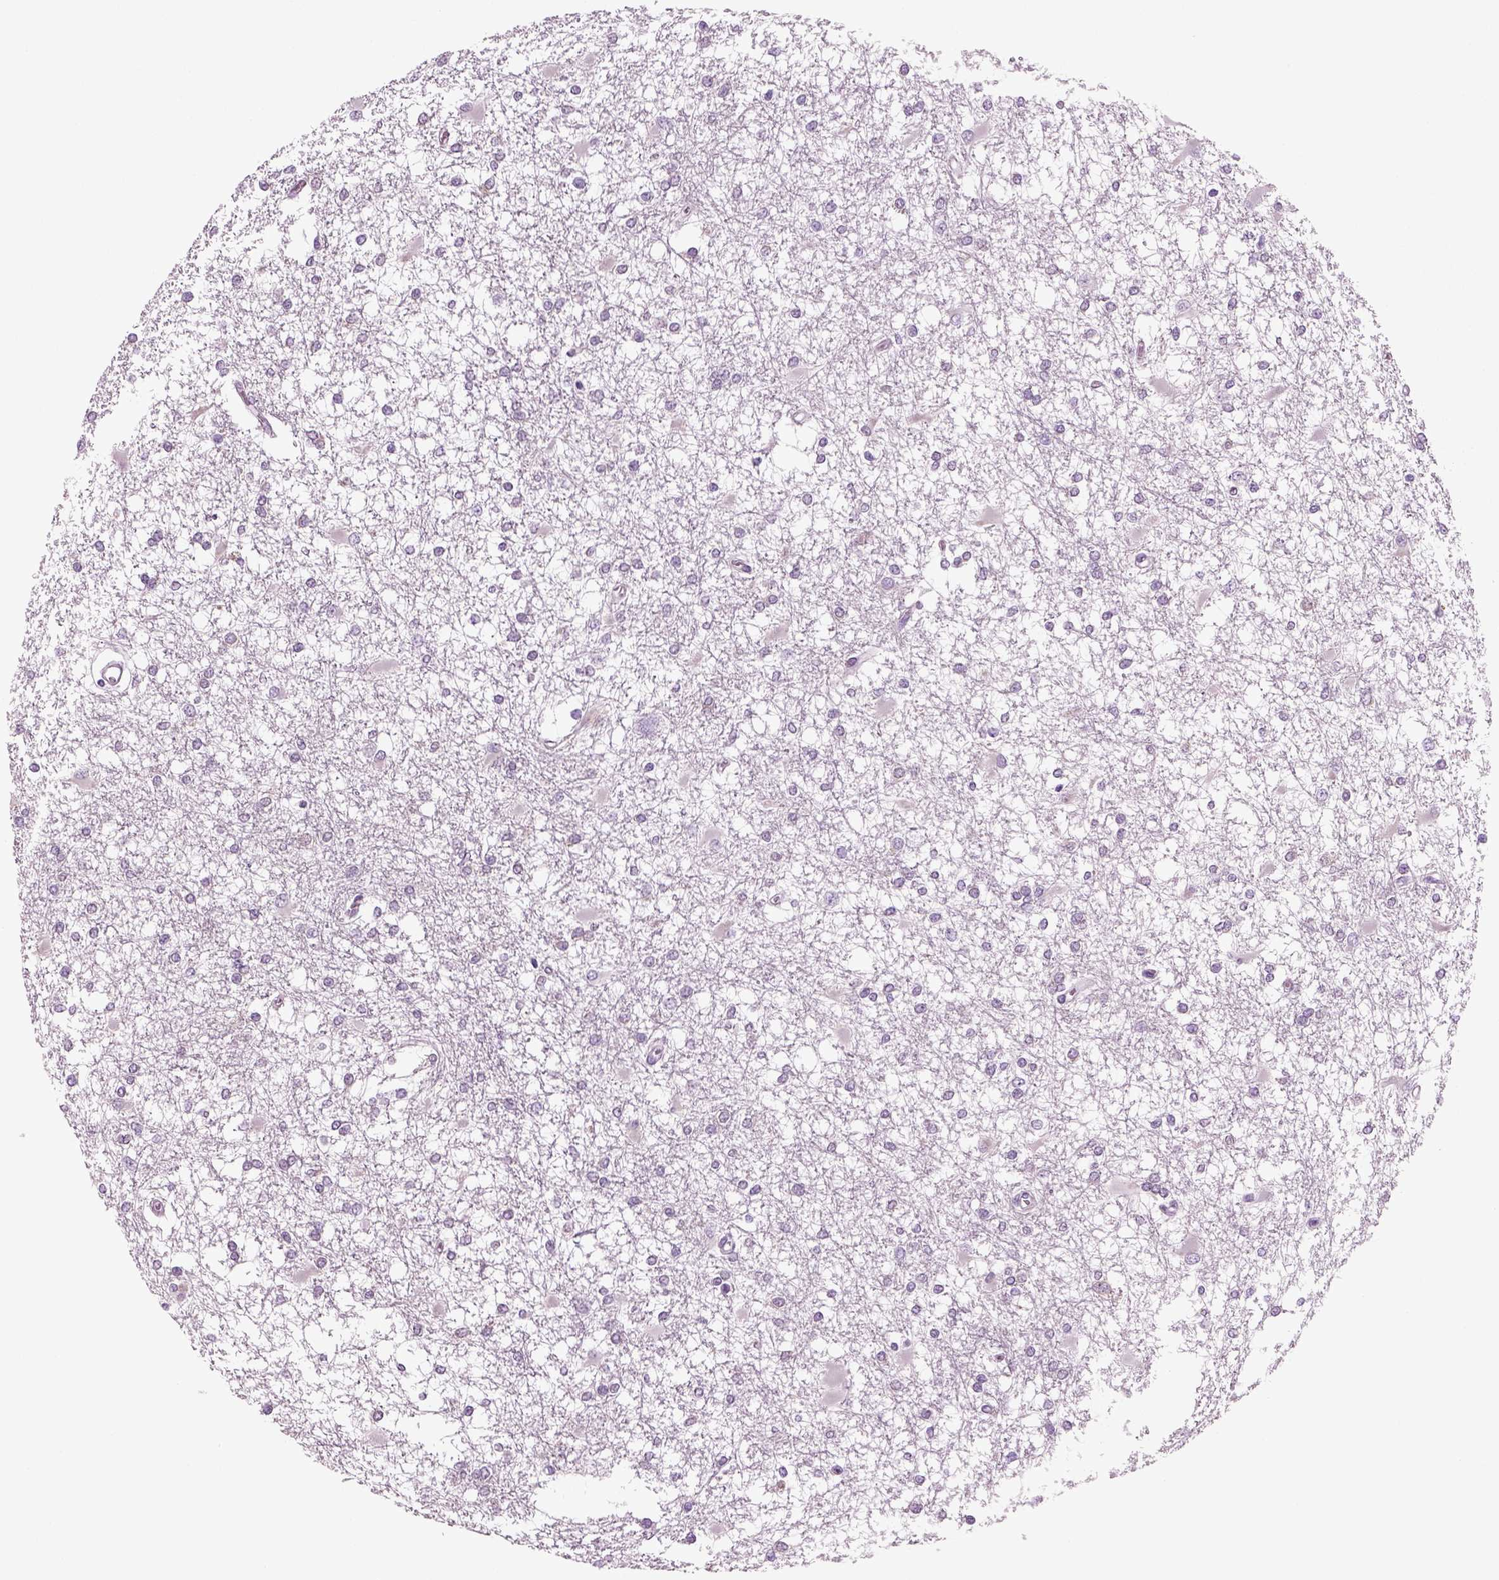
{"staining": {"intensity": "negative", "quantity": "none", "location": "none"}, "tissue": "glioma", "cell_type": "Tumor cells", "image_type": "cancer", "snomed": [{"axis": "morphology", "description": "Glioma, malignant, High grade"}, {"axis": "topography", "description": "Cerebral cortex"}], "caption": "DAB (3,3'-diaminobenzidine) immunohistochemical staining of malignant glioma (high-grade) shows no significant positivity in tumor cells. (DAB immunohistochemistry (IHC) with hematoxylin counter stain).", "gene": "CRABP1", "patient": {"sex": "male", "age": 79}}